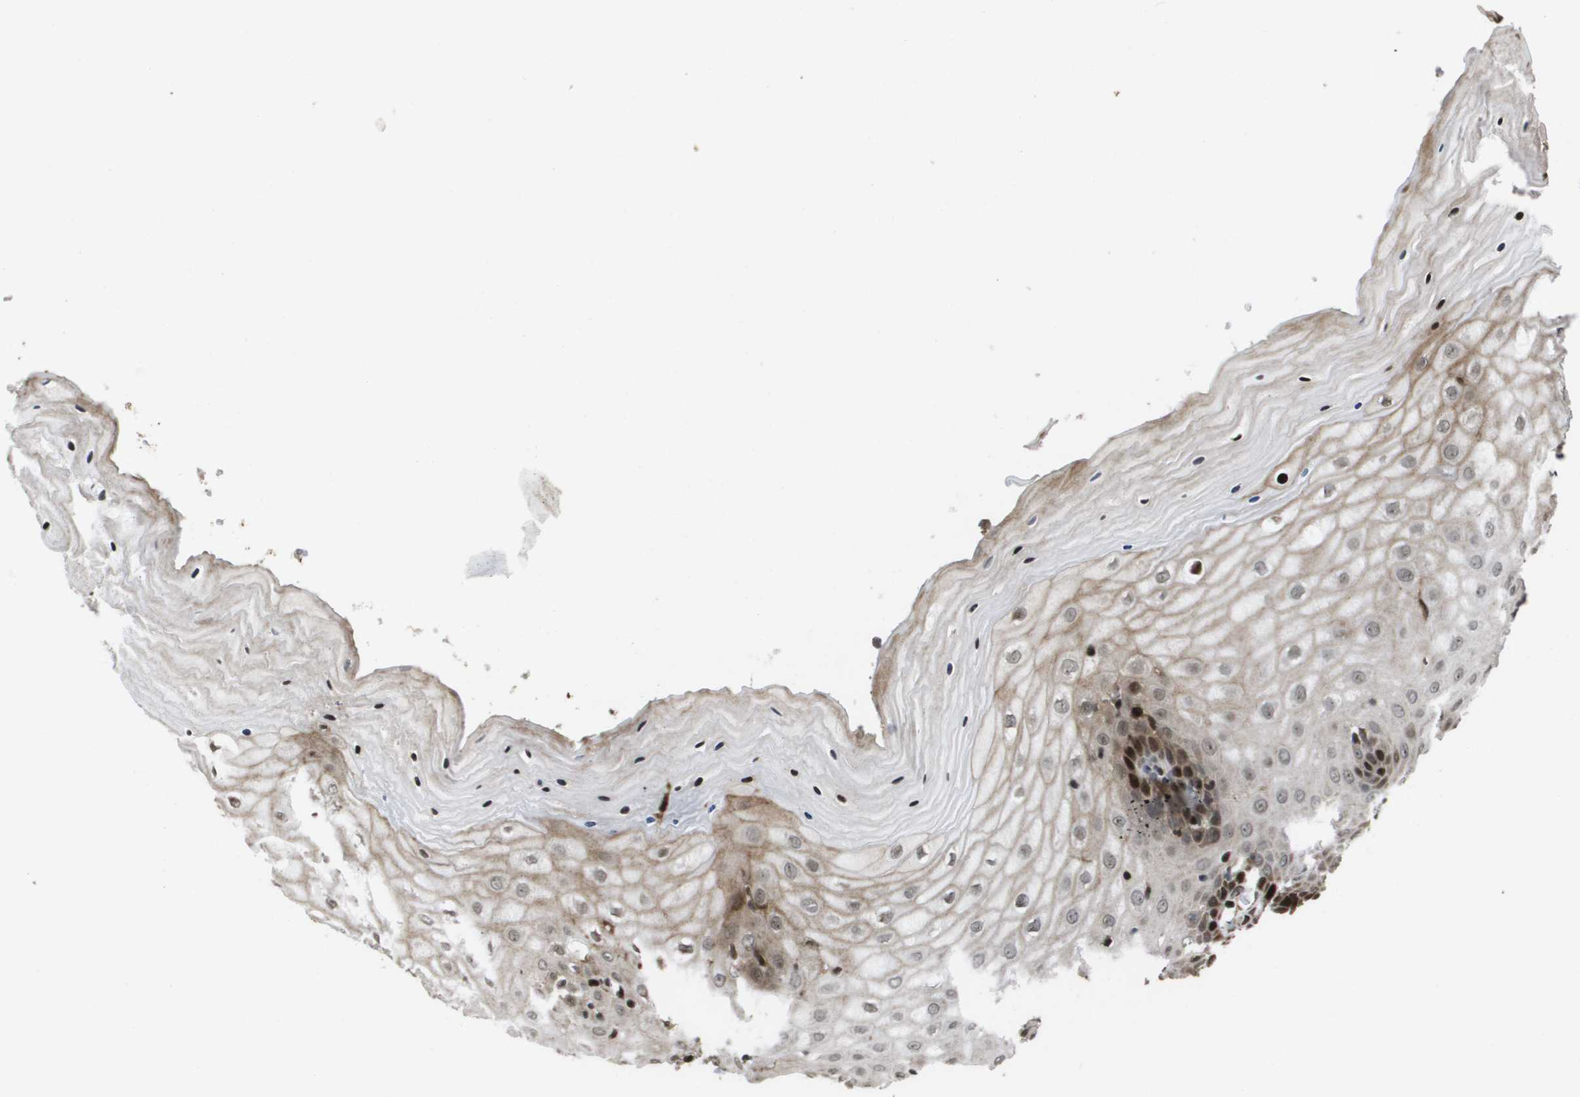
{"staining": {"intensity": "moderate", "quantity": ">75%", "location": "cytoplasmic/membranous,nuclear"}, "tissue": "cervix", "cell_type": "Glandular cells", "image_type": "normal", "snomed": [{"axis": "morphology", "description": "Normal tissue, NOS"}, {"axis": "topography", "description": "Cervix"}], "caption": "A high-resolution photomicrograph shows immunohistochemistry staining of benign cervix, which reveals moderate cytoplasmic/membranous,nuclear positivity in approximately >75% of glandular cells.", "gene": "AXIN2", "patient": {"sex": "female", "age": 55}}